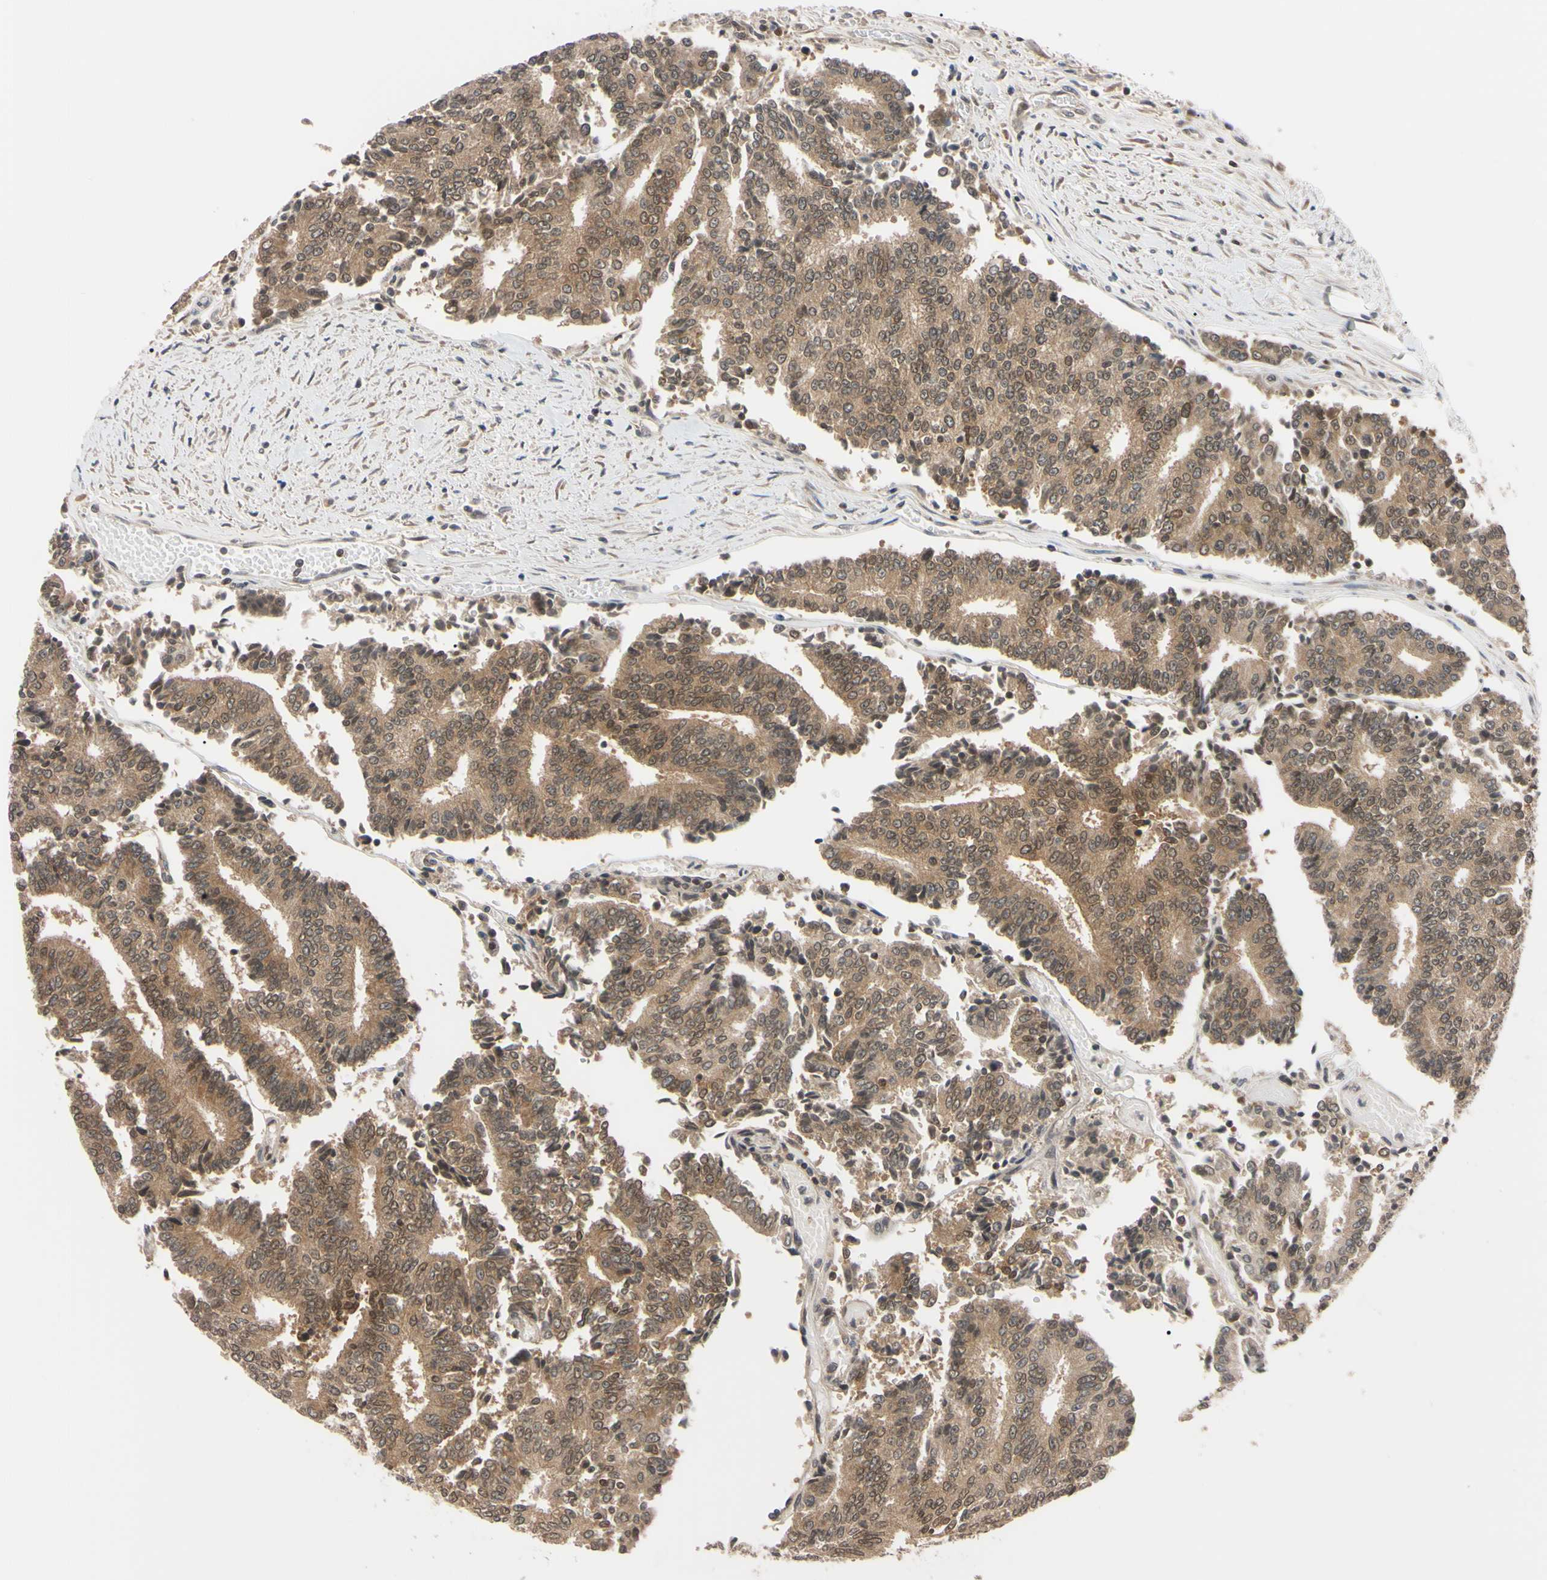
{"staining": {"intensity": "moderate", "quantity": ">75%", "location": "cytoplasmic/membranous"}, "tissue": "prostate cancer", "cell_type": "Tumor cells", "image_type": "cancer", "snomed": [{"axis": "morphology", "description": "Normal tissue, NOS"}, {"axis": "morphology", "description": "Adenocarcinoma, High grade"}, {"axis": "topography", "description": "Prostate"}, {"axis": "topography", "description": "Seminal veicle"}], "caption": "The immunohistochemical stain highlights moderate cytoplasmic/membranous positivity in tumor cells of prostate cancer (adenocarcinoma (high-grade)) tissue. (IHC, brightfield microscopy, high magnification).", "gene": "UBE2I", "patient": {"sex": "male", "age": 55}}